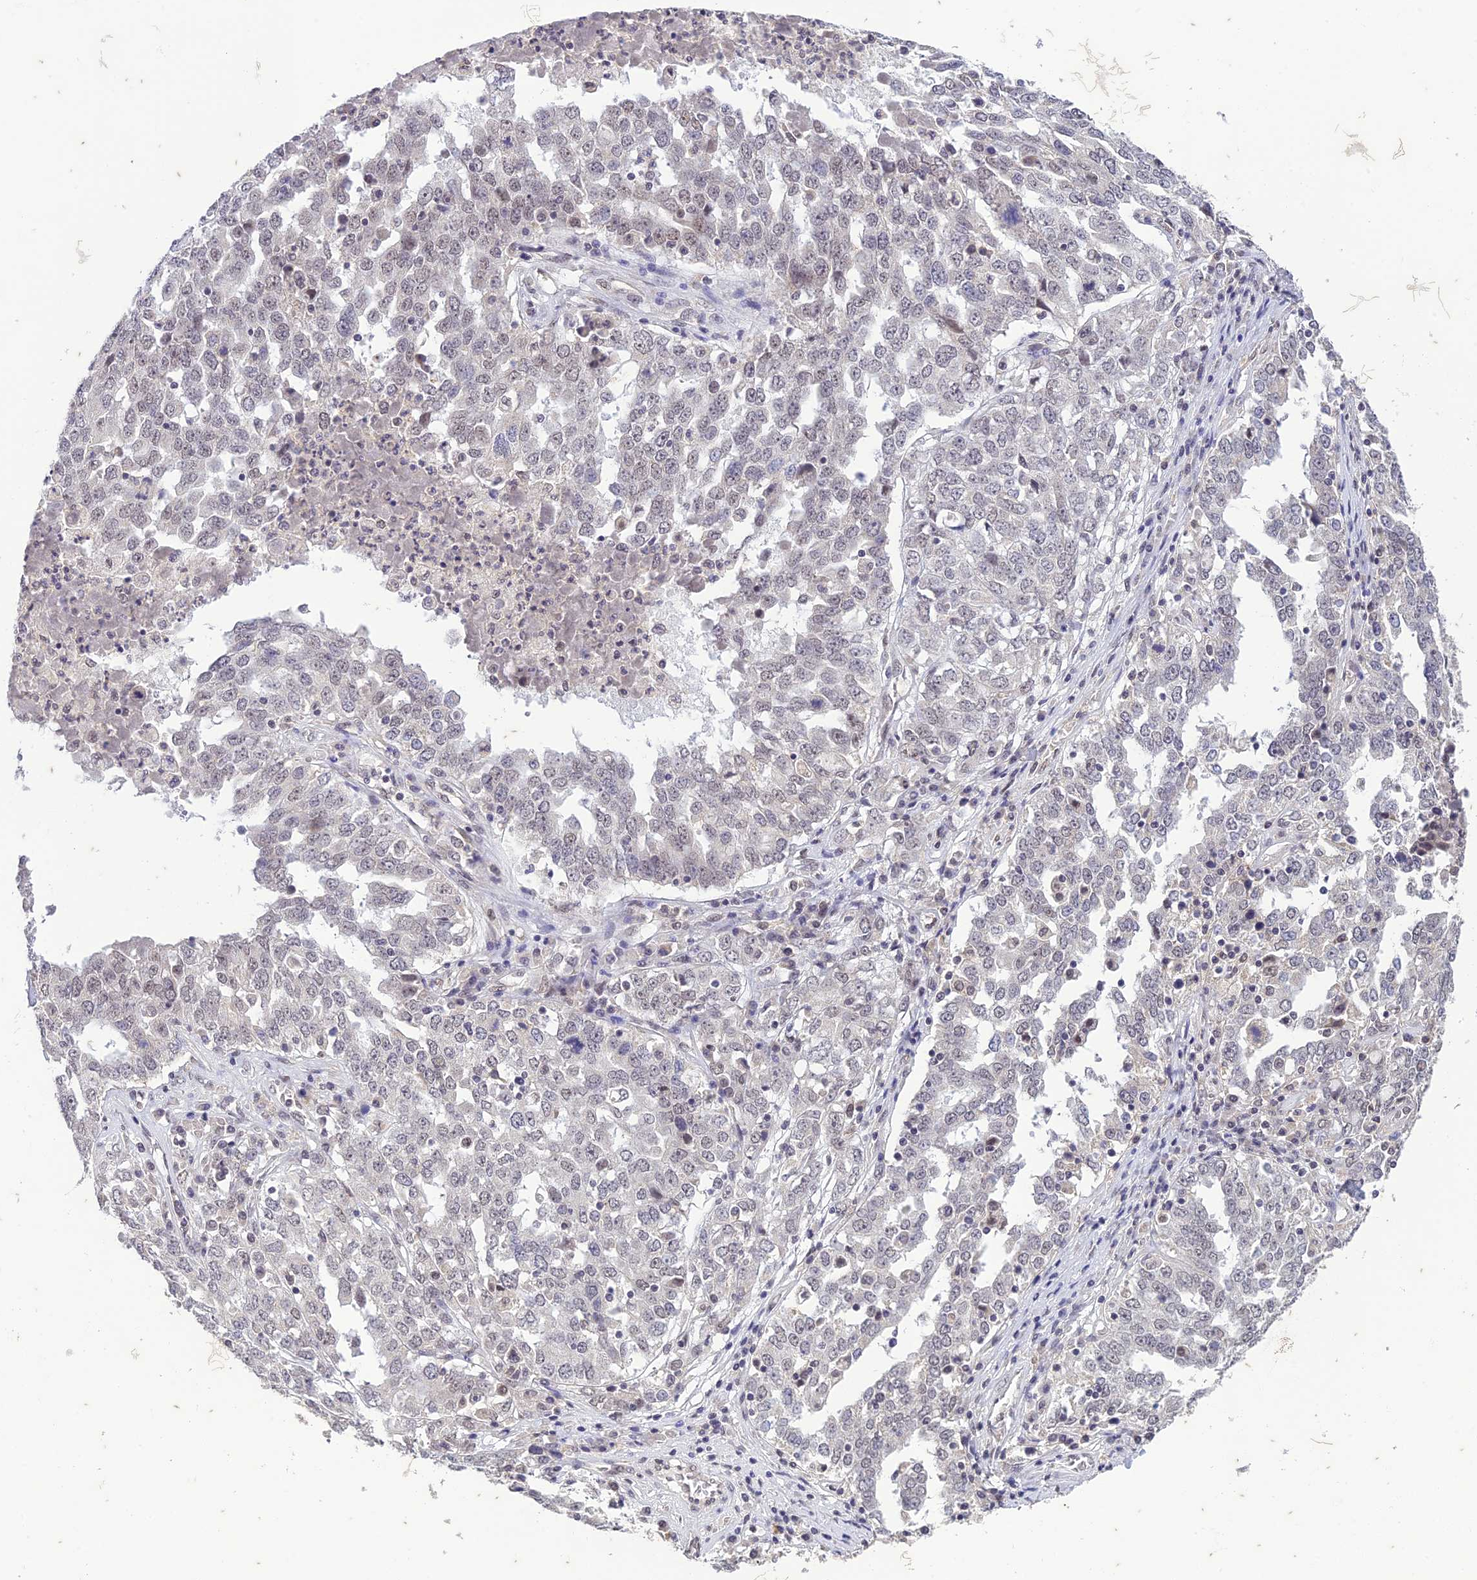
{"staining": {"intensity": "negative", "quantity": "none", "location": "none"}, "tissue": "ovarian cancer", "cell_type": "Tumor cells", "image_type": "cancer", "snomed": [{"axis": "morphology", "description": "Carcinoma, endometroid"}, {"axis": "topography", "description": "Ovary"}], "caption": "An immunohistochemistry photomicrograph of endometroid carcinoma (ovarian) is shown. There is no staining in tumor cells of endometroid carcinoma (ovarian).", "gene": "POP4", "patient": {"sex": "female", "age": 62}}